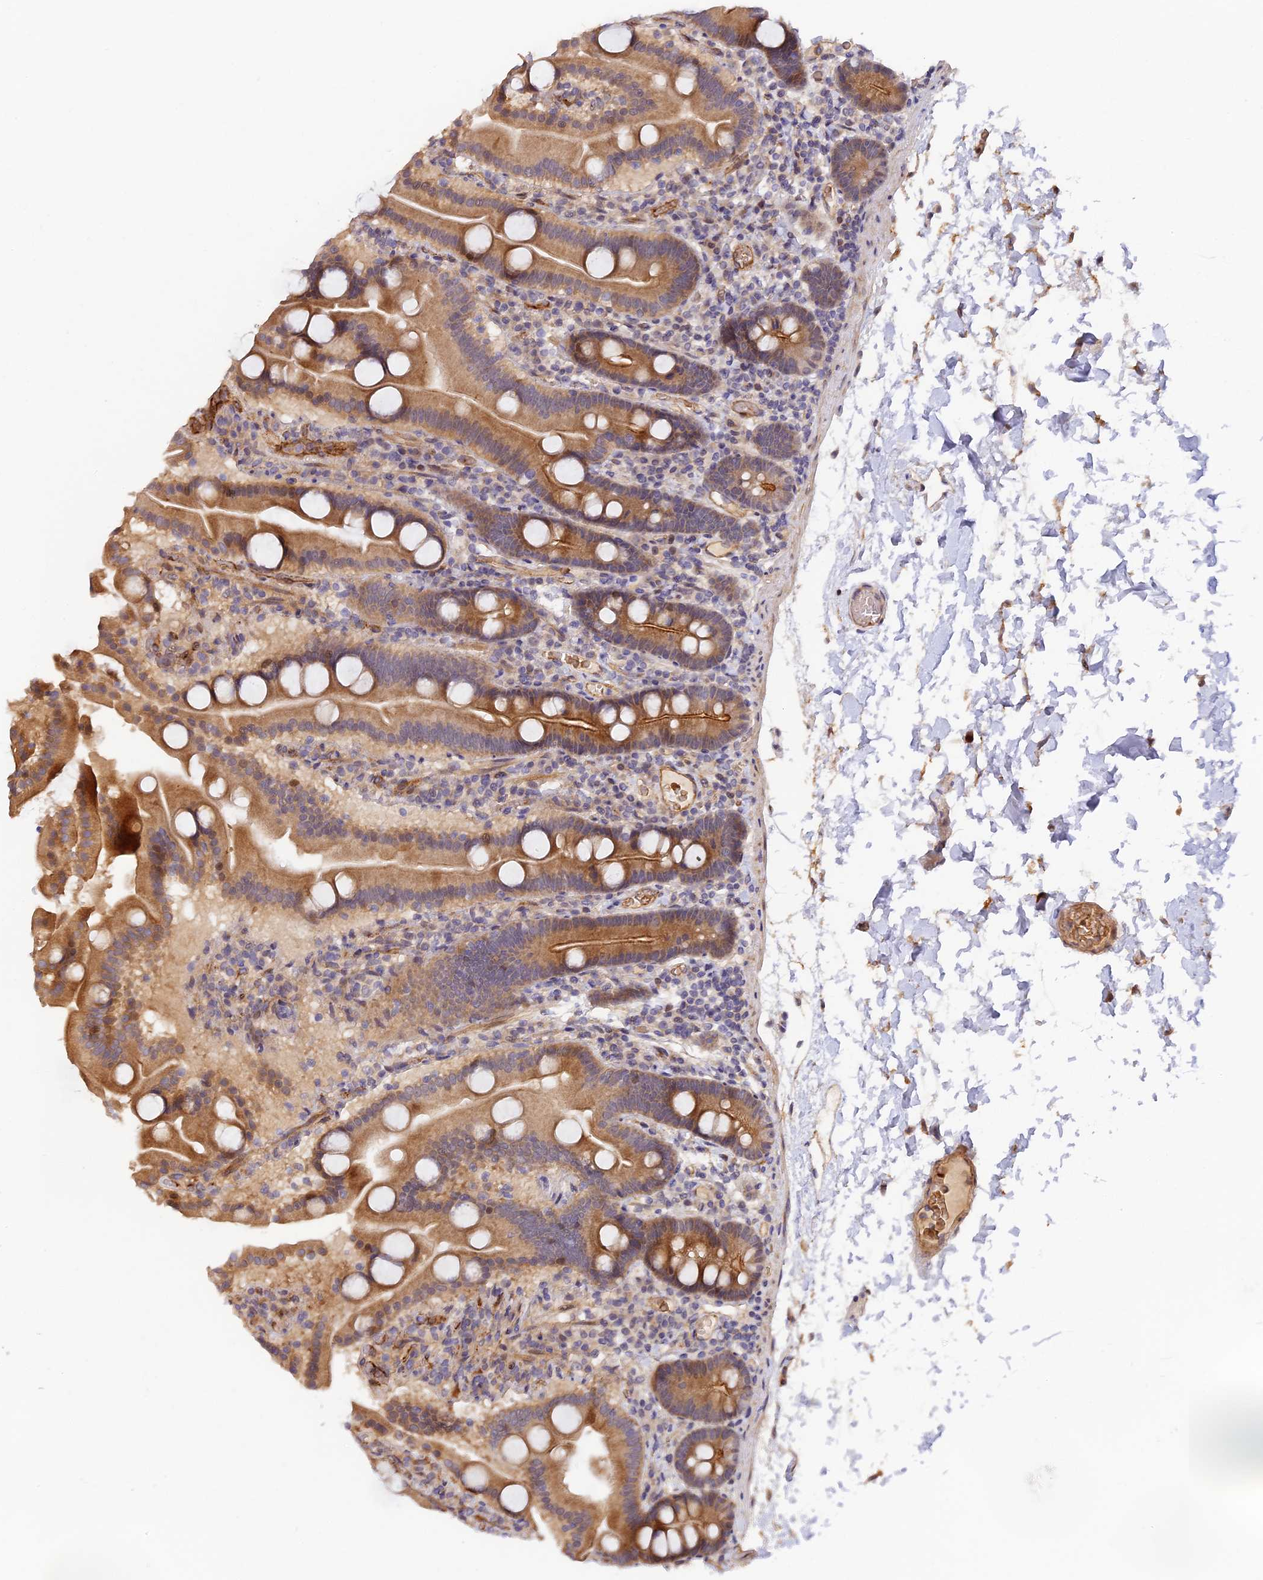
{"staining": {"intensity": "moderate", "quantity": ">75%", "location": "cytoplasmic/membranous"}, "tissue": "duodenum", "cell_type": "Glandular cells", "image_type": "normal", "snomed": [{"axis": "morphology", "description": "Normal tissue, NOS"}, {"axis": "topography", "description": "Duodenum"}], "caption": "Protein expression analysis of normal duodenum reveals moderate cytoplasmic/membranous positivity in about >75% of glandular cells. Immunohistochemistry stains the protein of interest in brown and the nuclei are stained blue.", "gene": "MISP3", "patient": {"sex": "male", "age": 55}}